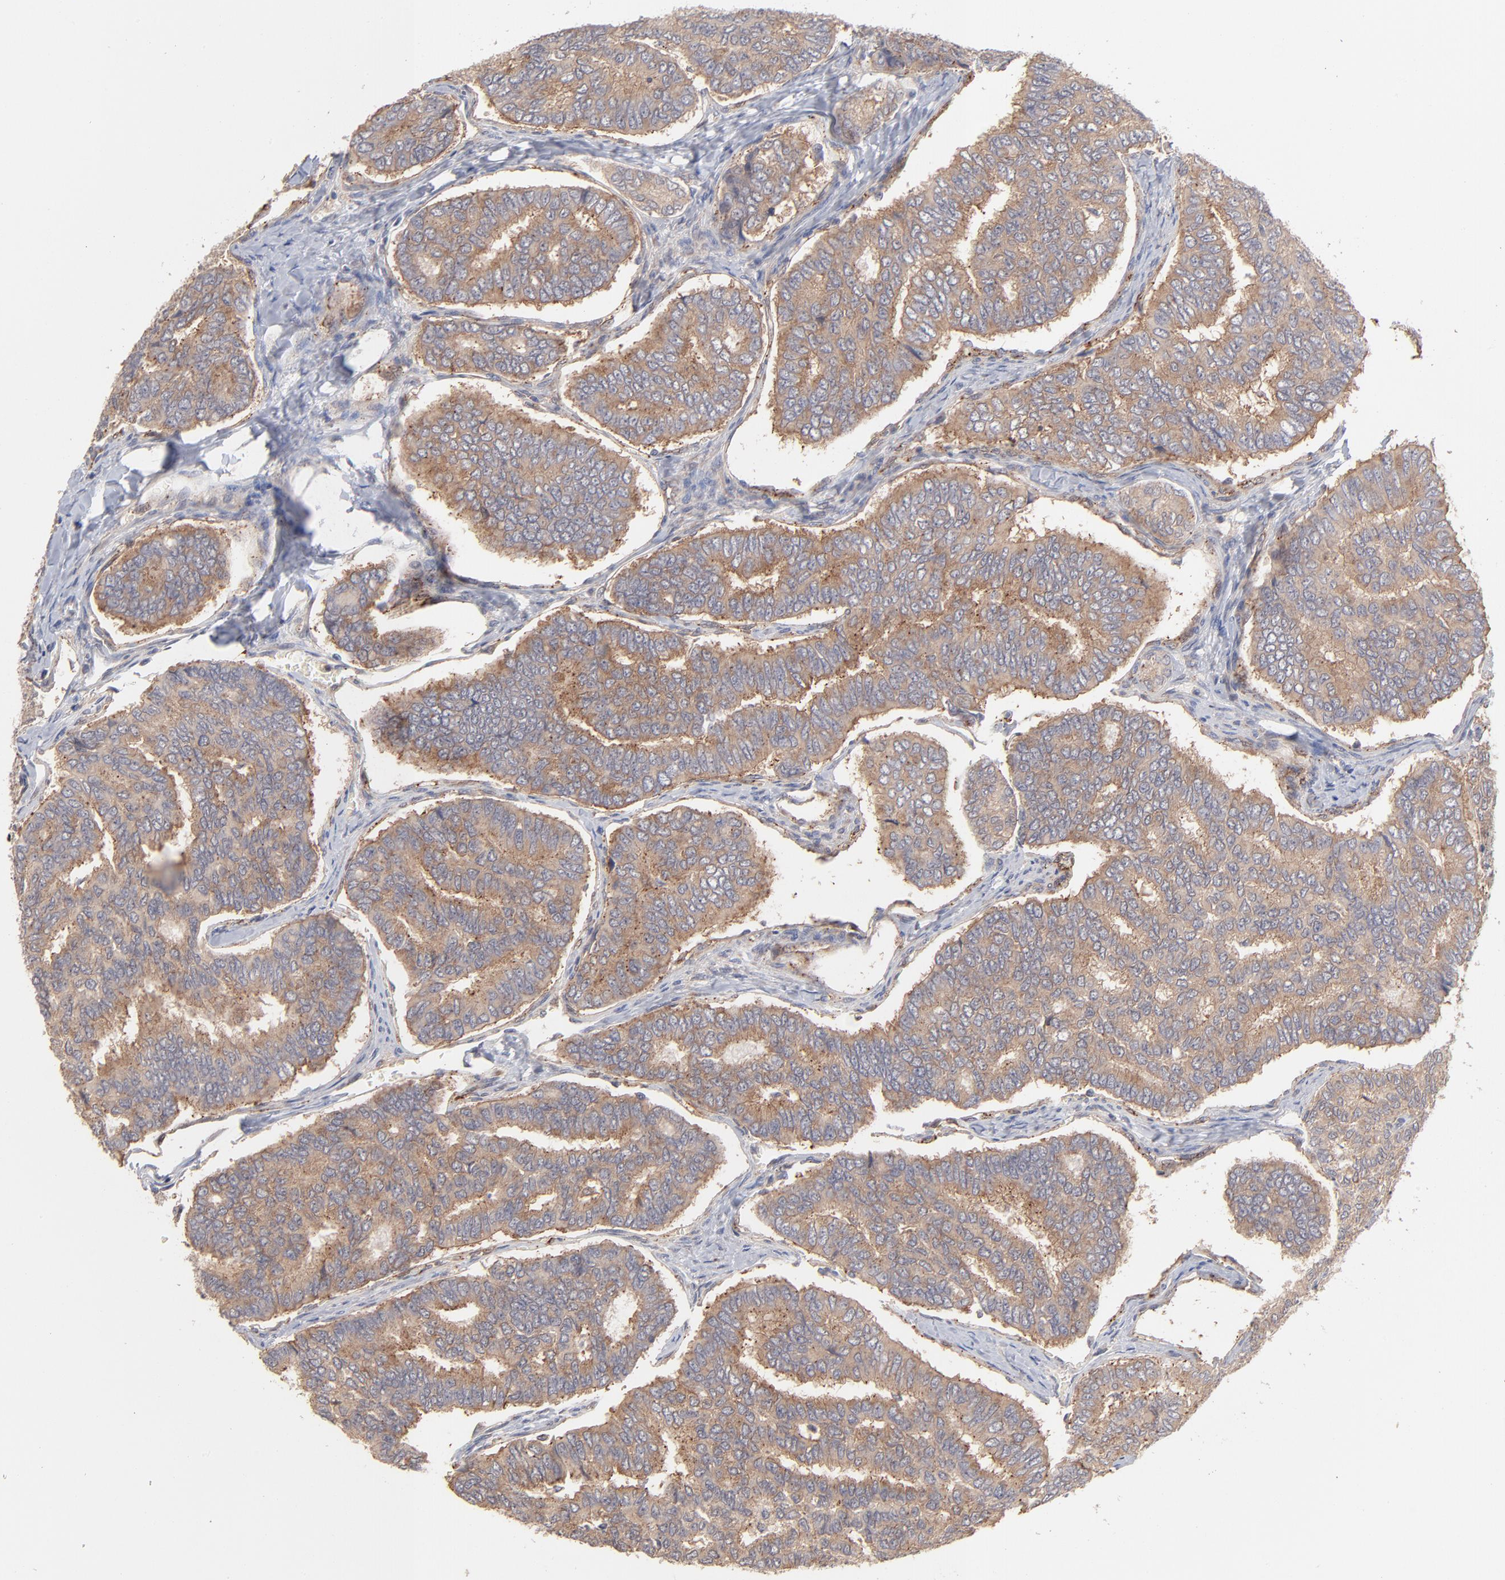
{"staining": {"intensity": "moderate", "quantity": ">75%", "location": "cytoplasmic/membranous"}, "tissue": "thyroid cancer", "cell_type": "Tumor cells", "image_type": "cancer", "snomed": [{"axis": "morphology", "description": "Papillary adenocarcinoma, NOS"}, {"axis": "topography", "description": "Thyroid gland"}], "caption": "An immunohistochemistry image of tumor tissue is shown. Protein staining in brown labels moderate cytoplasmic/membranous positivity in thyroid papillary adenocarcinoma within tumor cells.", "gene": "IVNS1ABP", "patient": {"sex": "female", "age": 35}}